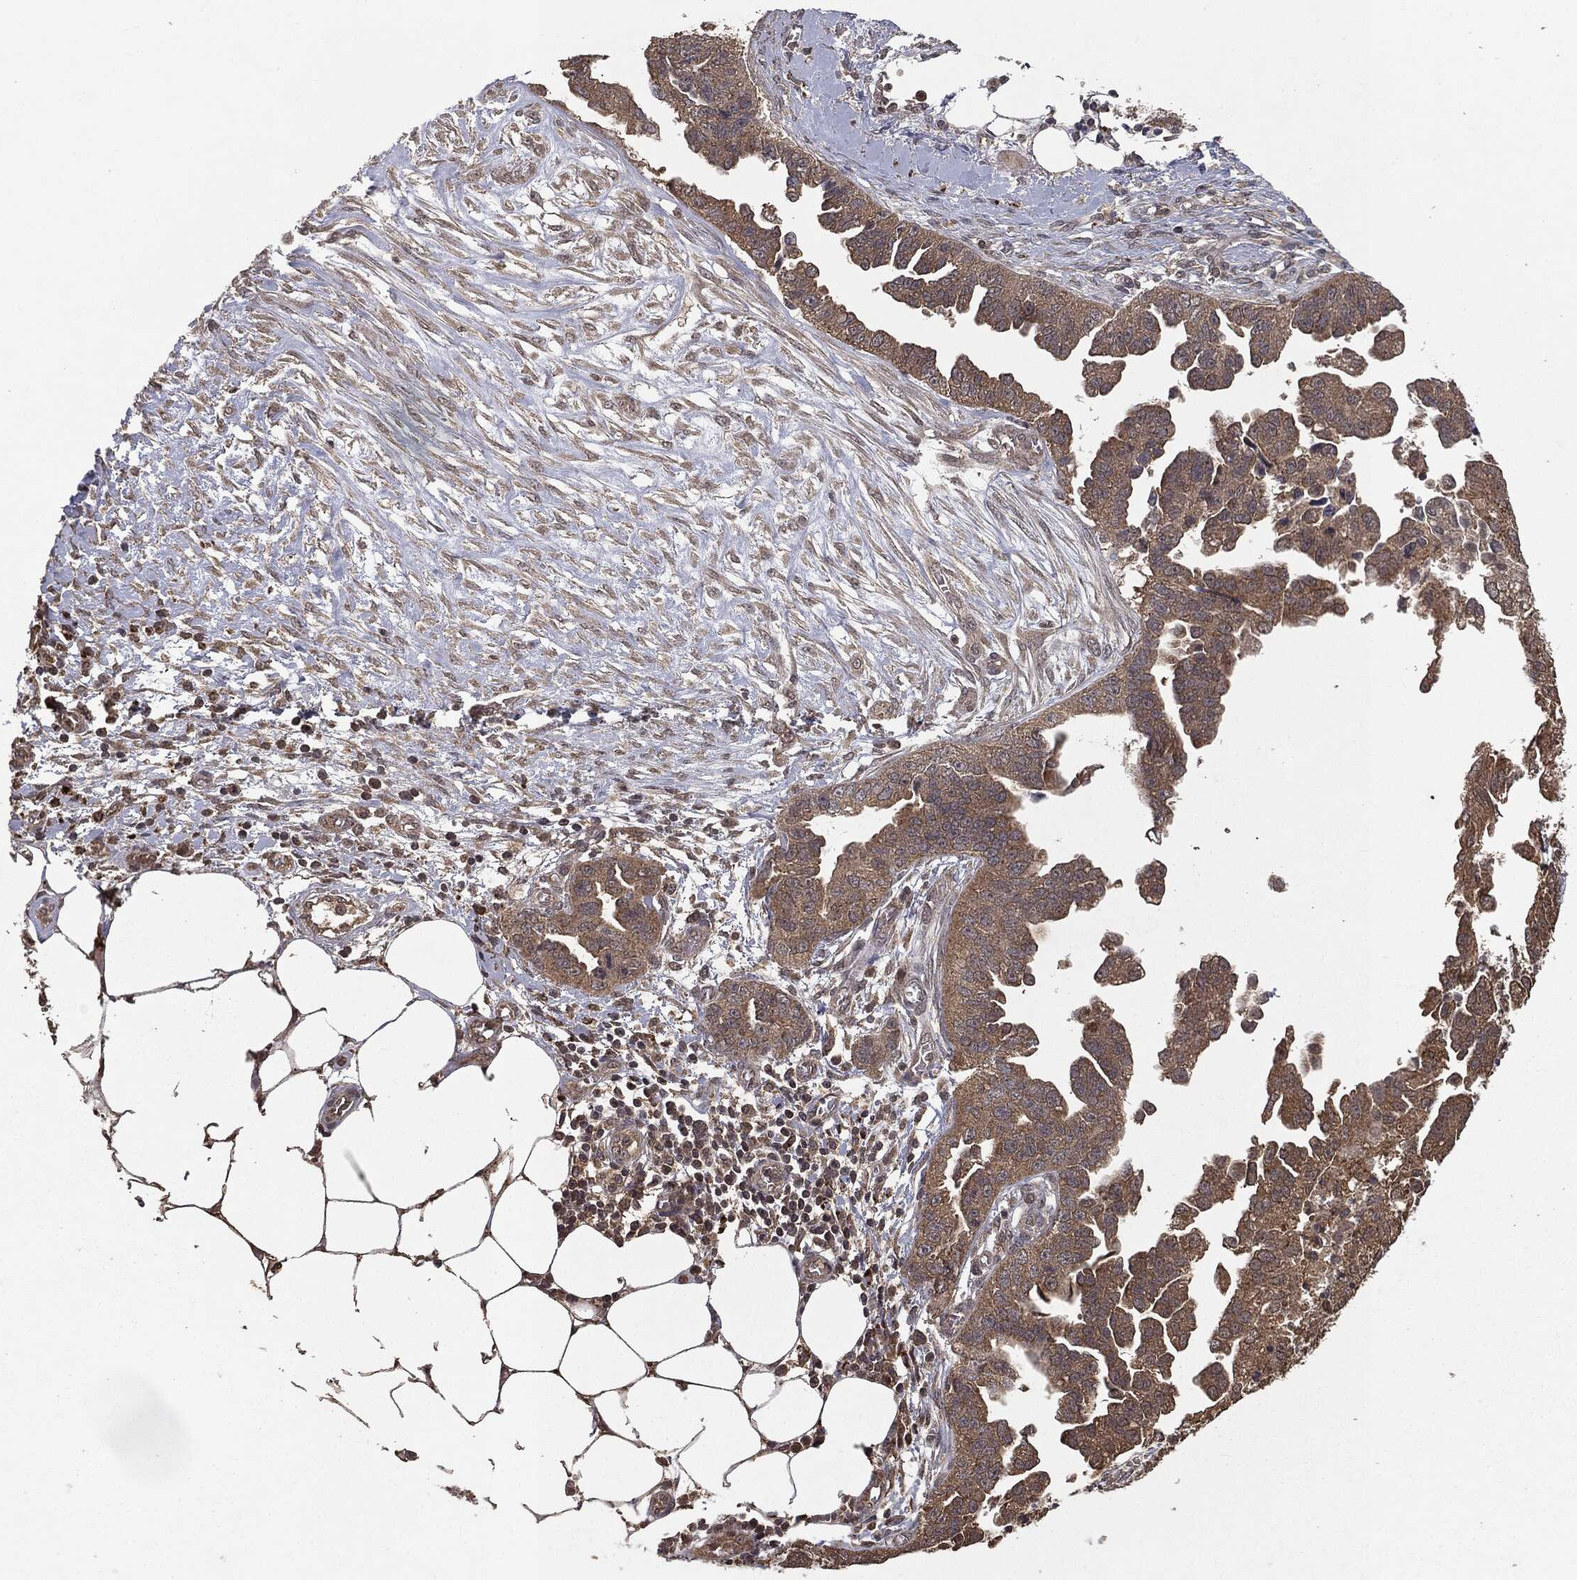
{"staining": {"intensity": "weak", "quantity": ">75%", "location": "cytoplasmic/membranous"}, "tissue": "ovarian cancer", "cell_type": "Tumor cells", "image_type": "cancer", "snomed": [{"axis": "morphology", "description": "Cystadenocarcinoma, serous, NOS"}, {"axis": "topography", "description": "Ovary"}], "caption": "The immunohistochemical stain highlights weak cytoplasmic/membranous staining in tumor cells of ovarian serous cystadenocarcinoma tissue.", "gene": "MTOR", "patient": {"sex": "female", "age": 75}}